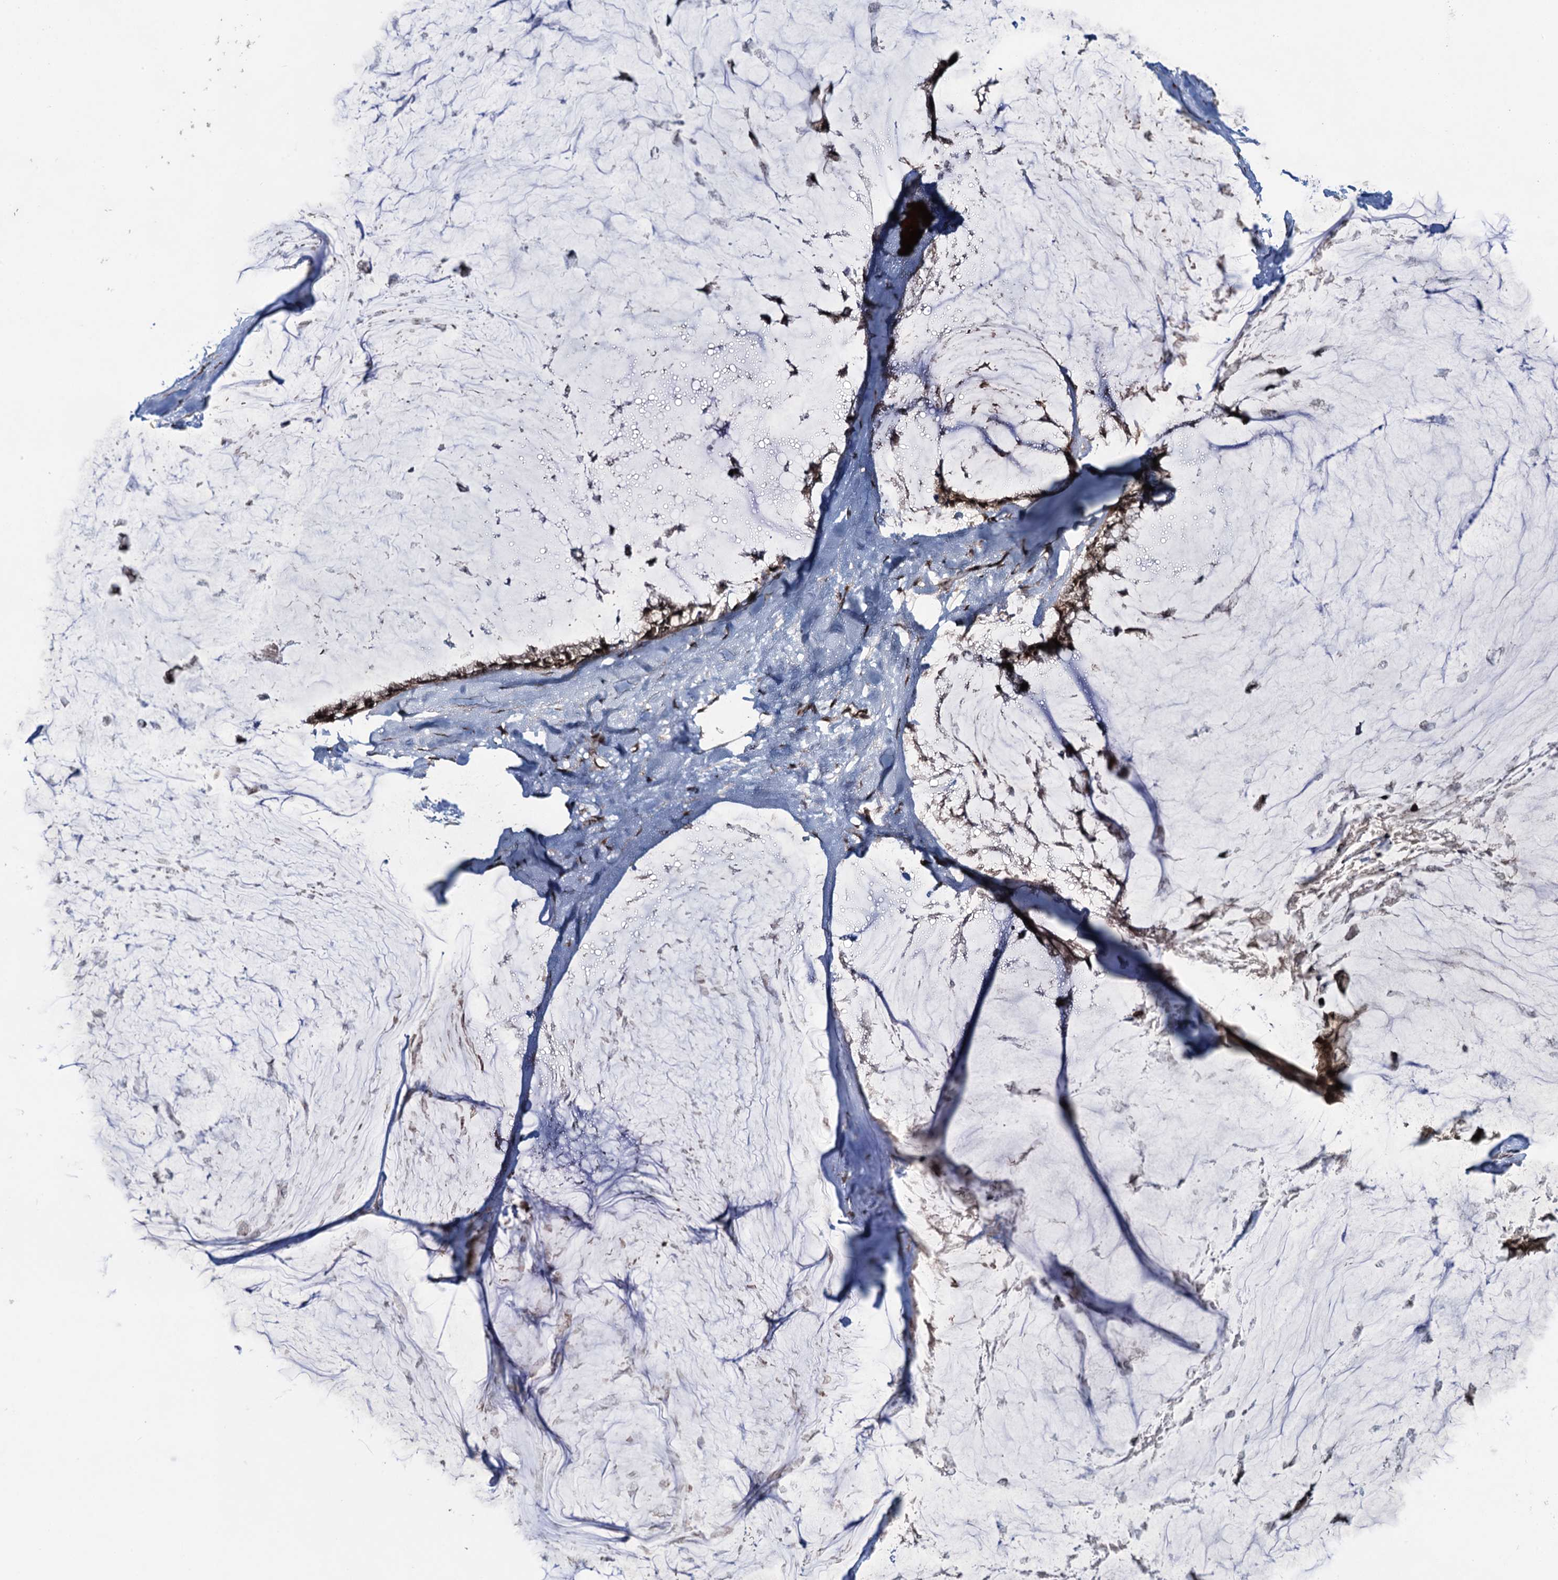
{"staining": {"intensity": "moderate", "quantity": ">75%", "location": "cytoplasmic/membranous,nuclear"}, "tissue": "ovarian cancer", "cell_type": "Tumor cells", "image_type": "cancer", "snomed": [{"axis": "morphology", "description": "Cystadenocarcinoma, mucinous, NOS"}, {"axis": "topography", "description": "Ovary"}], "caption": "The micrograph exhibits a brown stain indicating the presence of a protein in the cytoplasmic/membranous and nuclear of tumor cells in ovarian mucinous cystadenocarcinoma.", "gene": "ZNF169", "patient": {"sex": "female", "age": 39}}